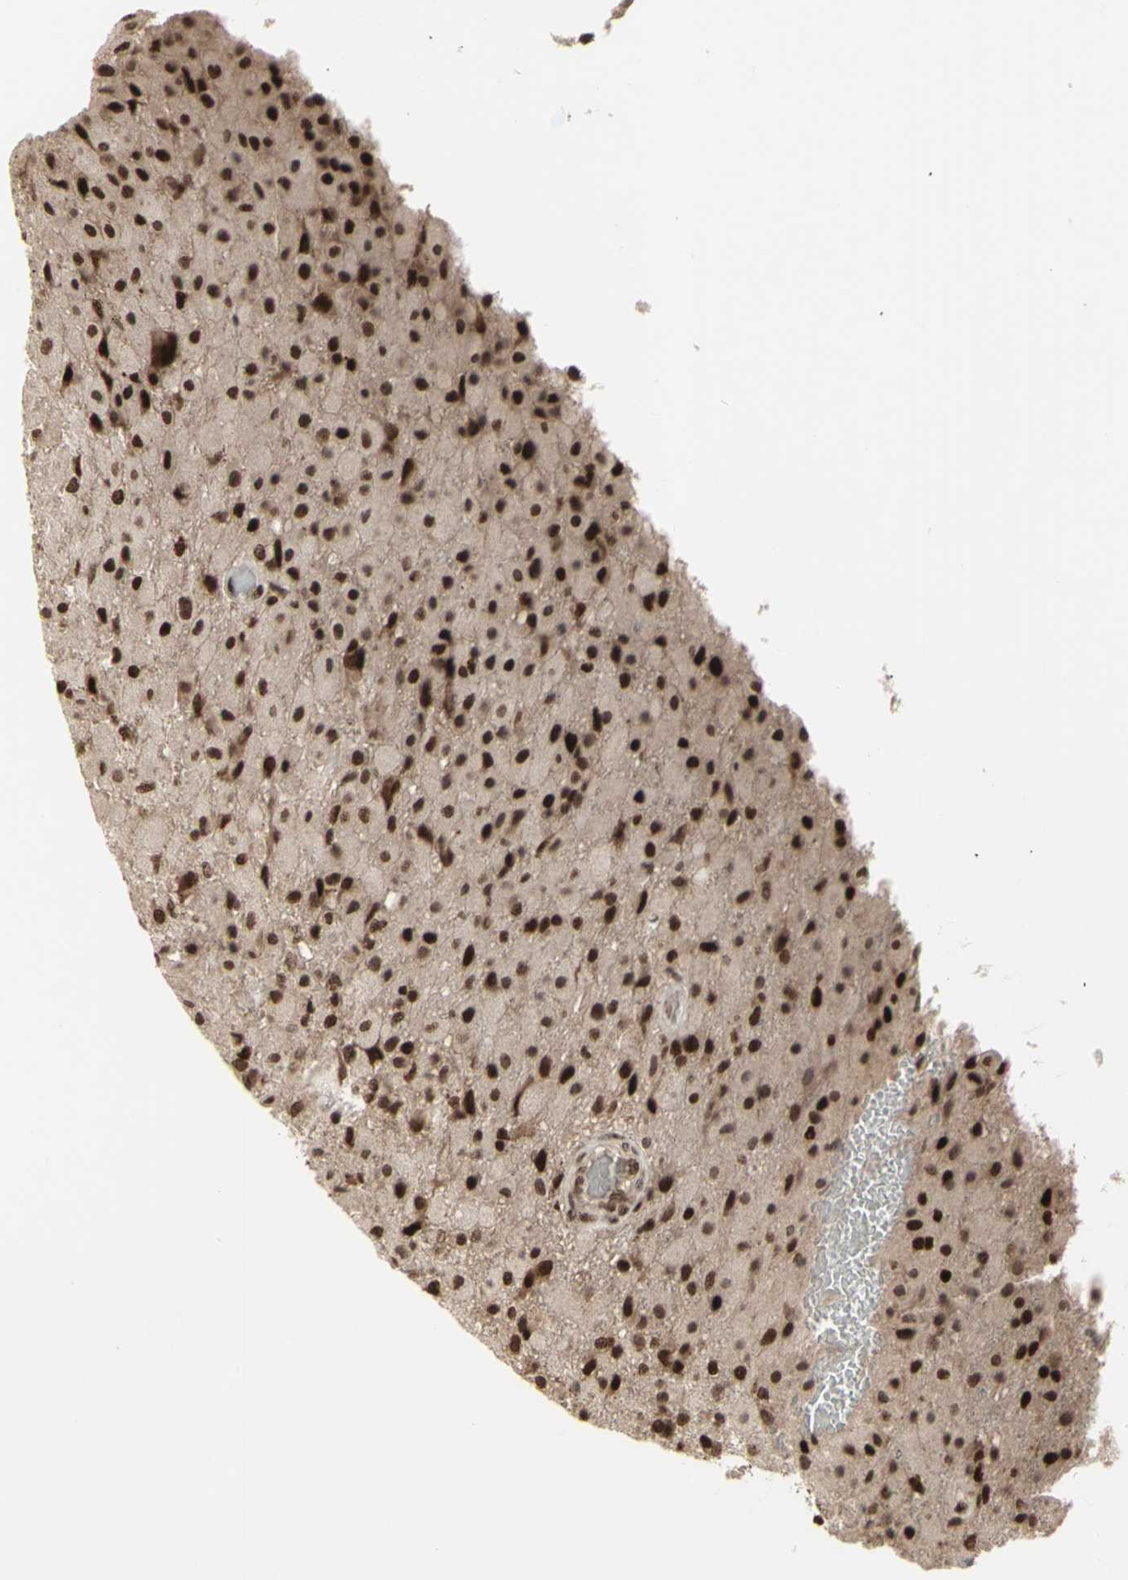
{"staining": {"intensity": "strong", "quantity": ">75%", "location": "cytoplasmic/membranous,nuclear"}, "tissue": "glioma", "cell_type": "Tumor cells", "image_type": "cancer", "snomed": [{"axis": "morphology", "description": "Normal tissue, NOS"}, {"axis": "morphology", "description": "Glioma, malignant, High grade"}, {"axis": "topography", "description": "Cerebral cortex"}], "caption": "There is high levels of strong cytoplasmic/membranous and nuclear positivity in tumor cells of glioma, as demonstrated by immunohistochemical staining (brown color).", "gene": "CBX1", "patient": {"sex": "male", "age": 77}}